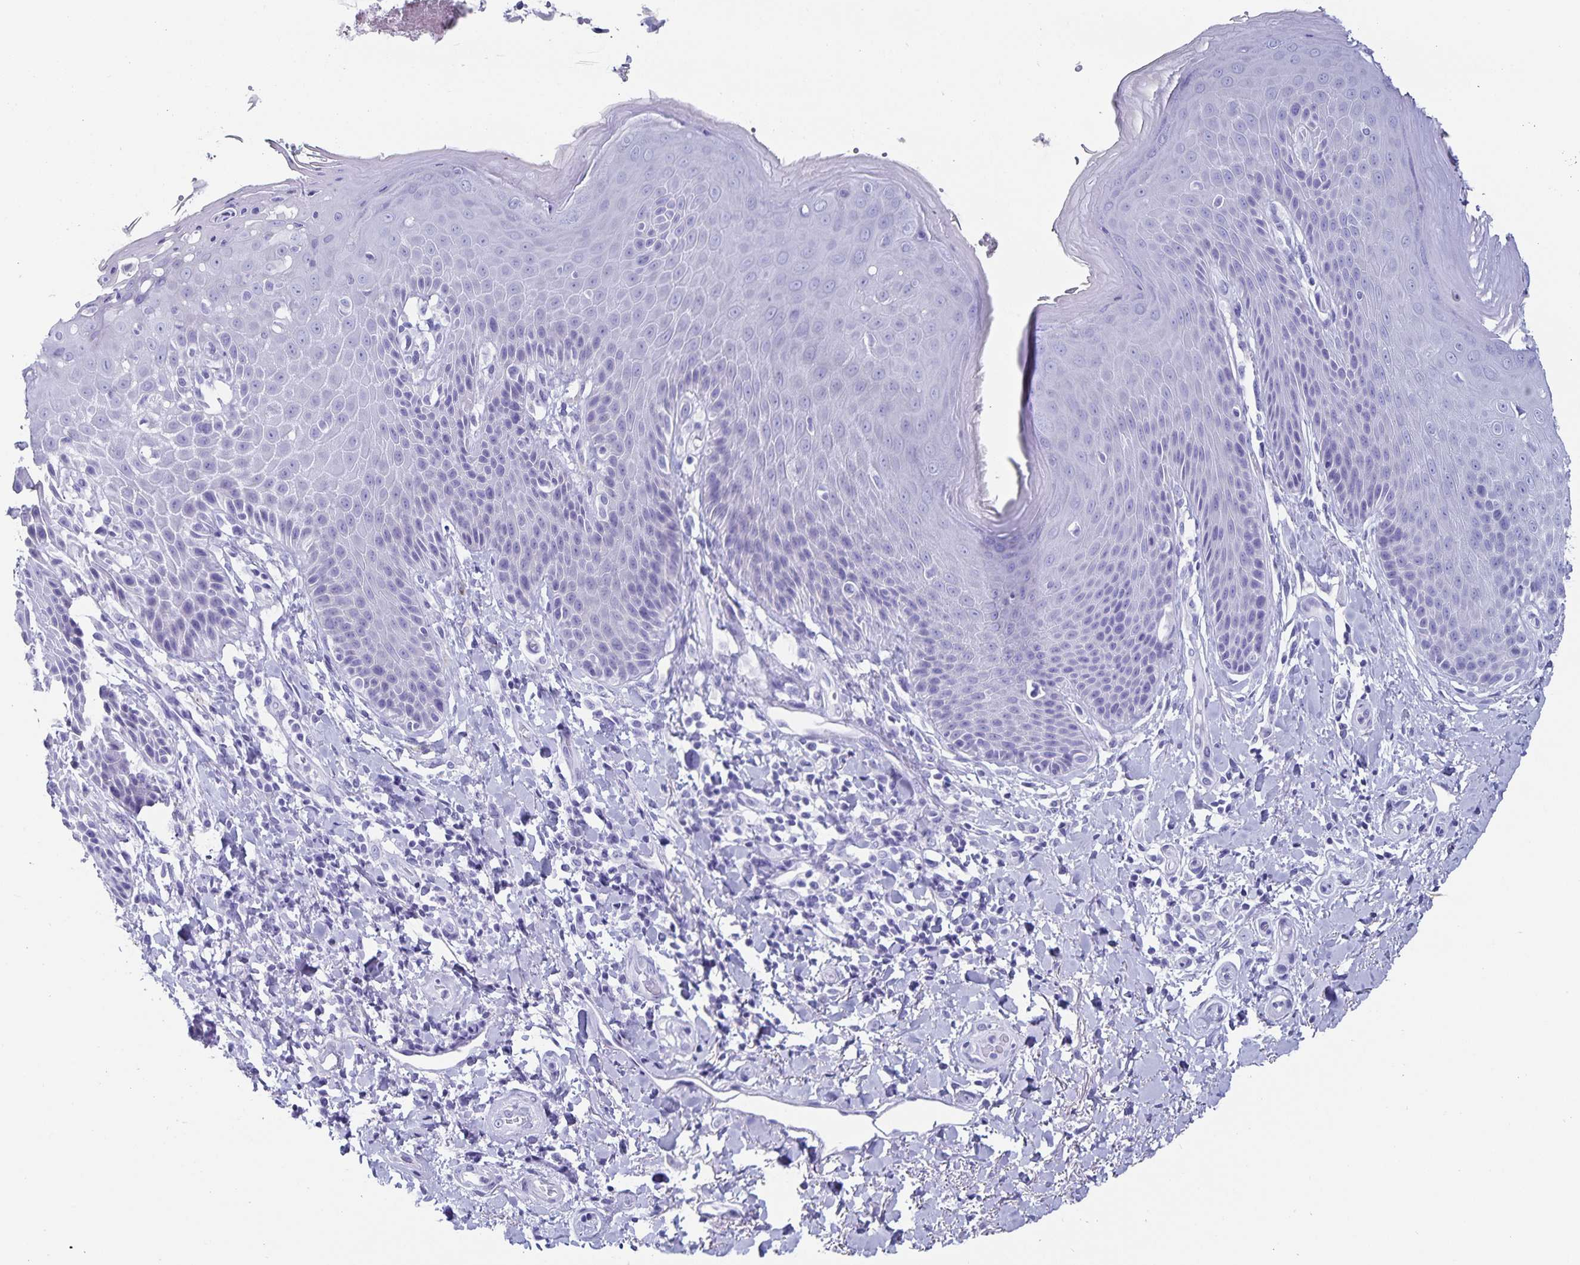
{"staining": {"intensity": "negative", "quantity": "none", "location": "none"}, "tissue": "skin", "cell_type": "Epidermal cells", "image_type": "normal", "snomed": [{"axis": "morphology", "description": "Normal tissue, NOS"}, {"axis": "topography", "description": "Anal"}, {"axis": "topography", "description": "Peripheral nerve tissue"}], "caption": "A high-resolution histopathology image shows IHC staining of unremarkable skin, which reveals no significant staining in epidermal cells. Brightfield microscopy of immunohistochemistry (IHC) stained with DAB (brown) and hematoxylin (blue), captured at high magnification.", "gene": "C19orf73", "patient": {"sex": "male", "age": 51}}